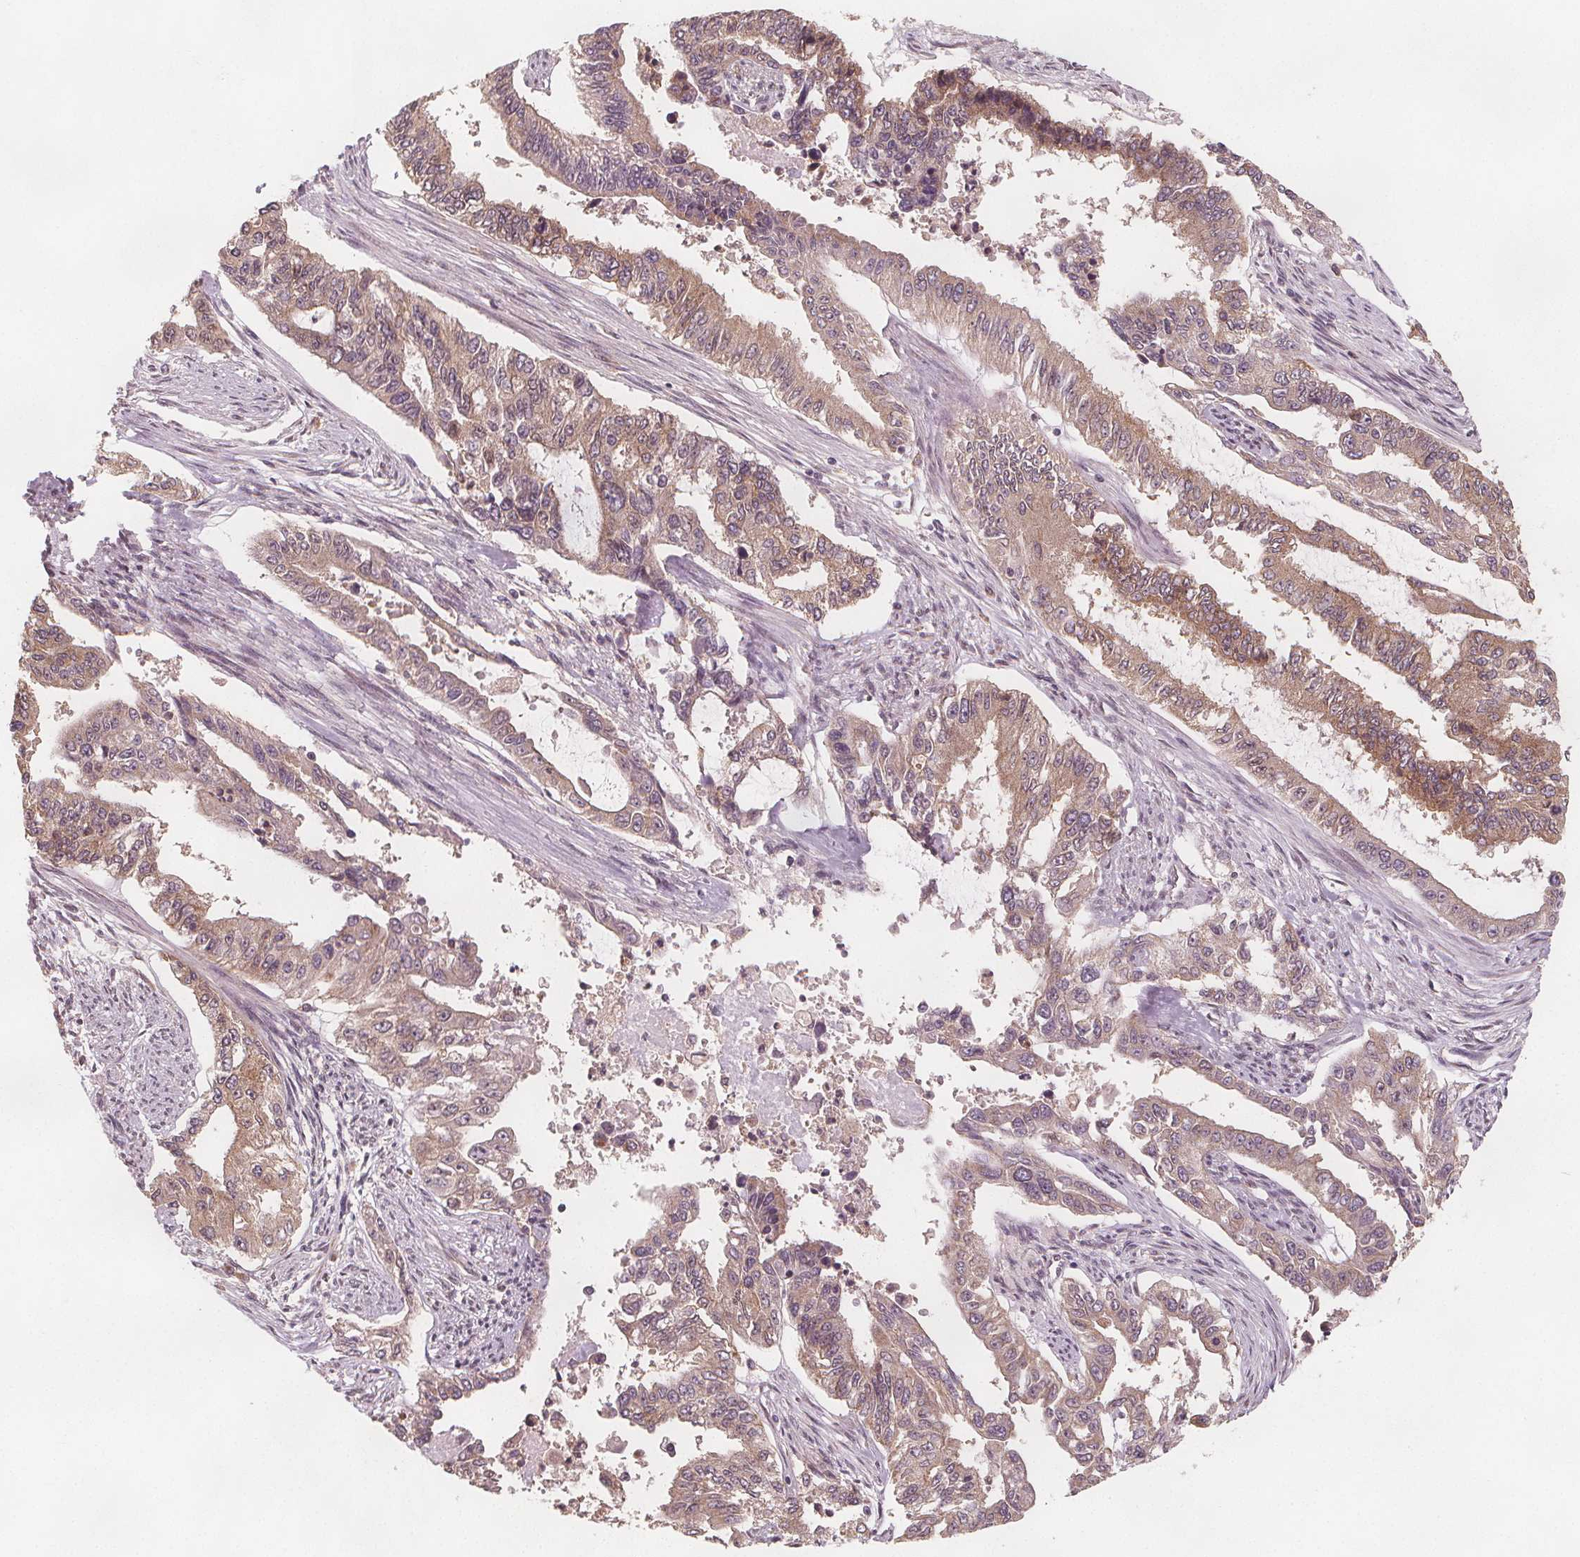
{"staining": {"intensity": "weak", "quantity": ">75%", "location": "cytoplasmic/membranous"}, "tissue": "endometrial cancer", "cell_type": "Tumor cells", "image_type": "cancer", "snomed": [{"axis": "morphology", "description": "Adenocarcinoma, NOS"}, {"axis": "topography", "description": "Uterus"}], "caption": "A high-resolution photomicrograph shows IHC staining of endometrial cancer (adenocarcinoma), which reveals weak cytoplasmic/membranous staining in about >75% of tumor cells.", "gene": "NCSTN", "patient": {"sex": "female", "age": 59}}